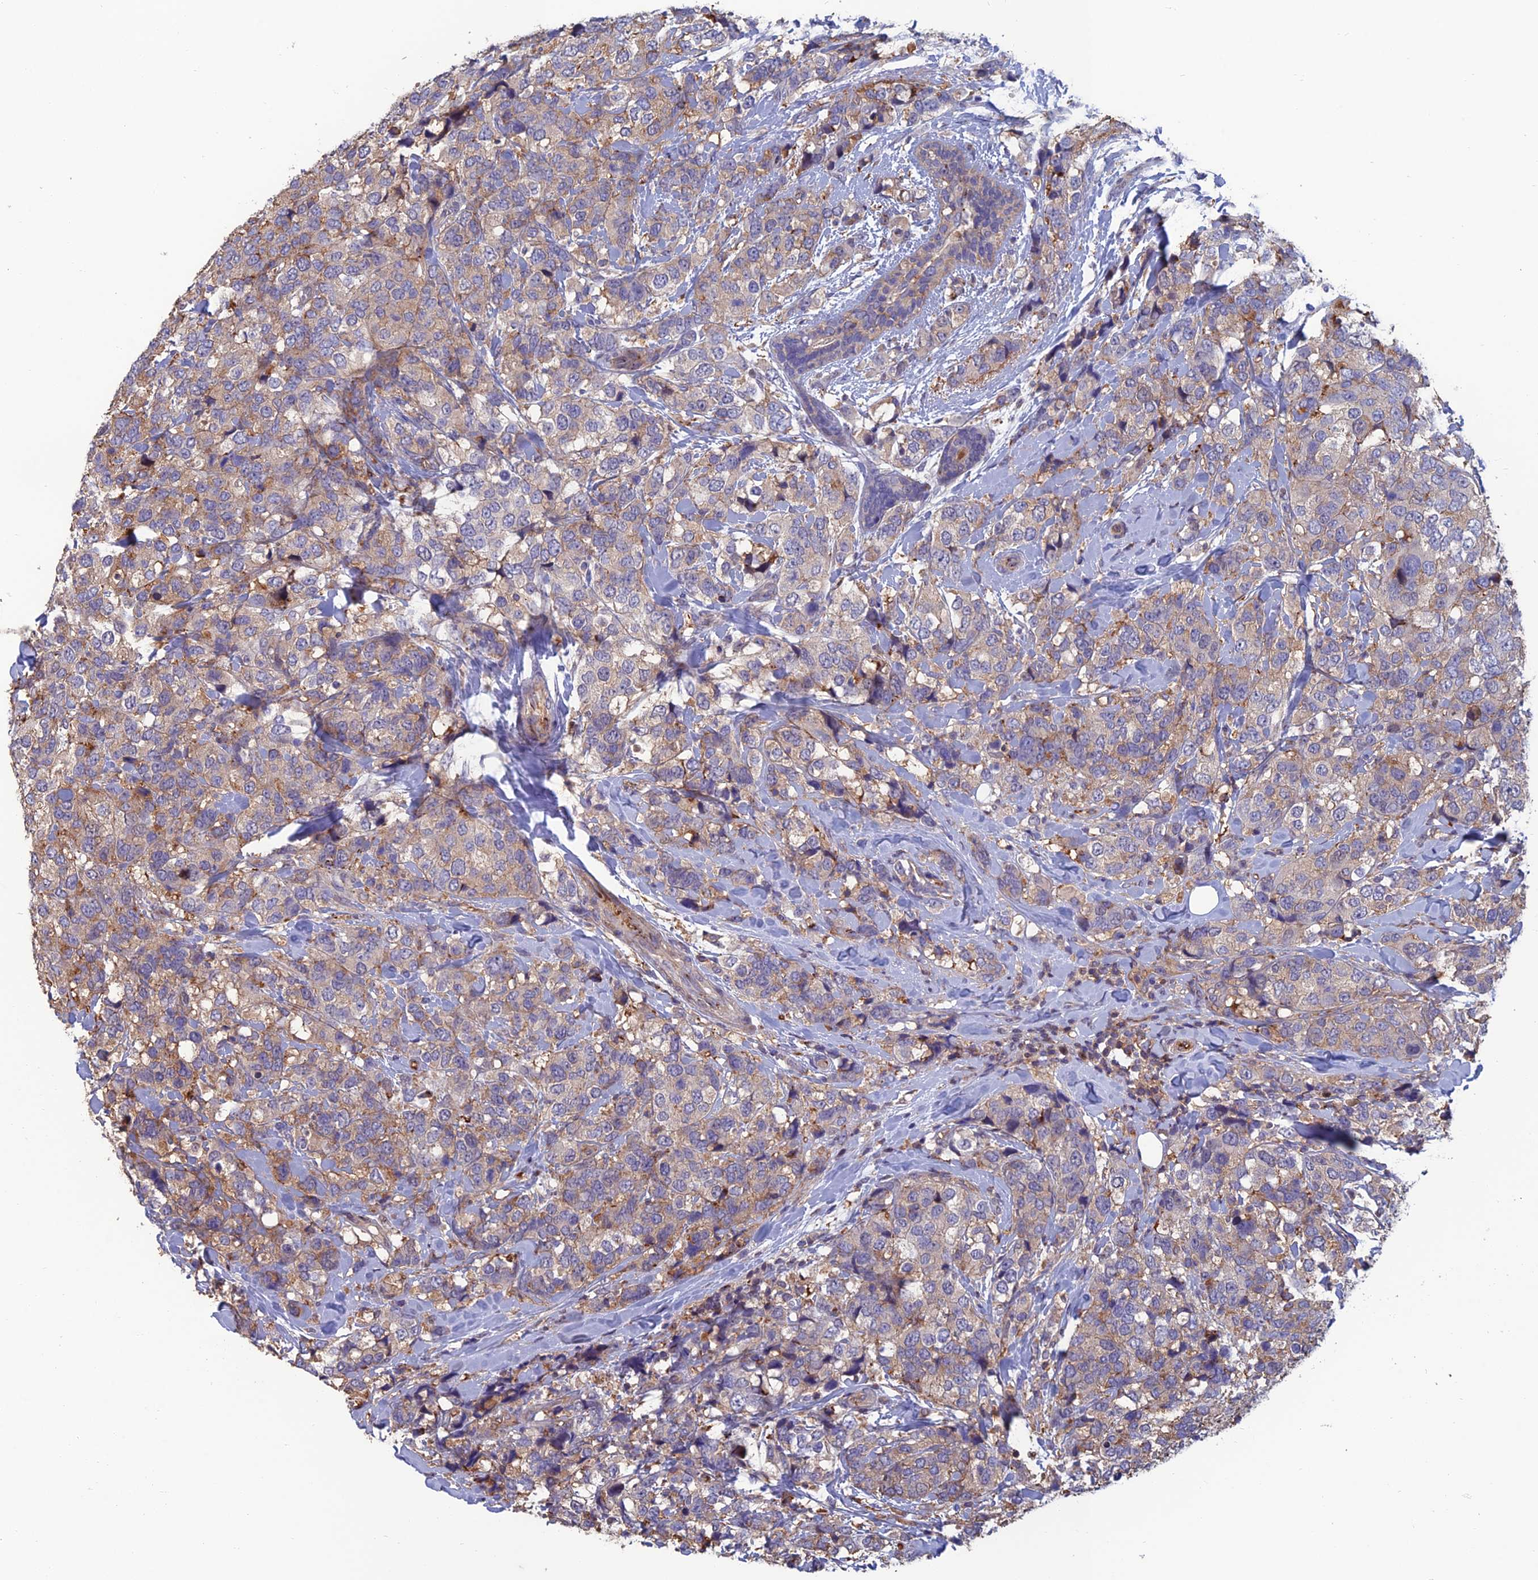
{"staining": {"intensity": "weak", "quantity": ">75%", "location": "cytoplasmic/membranous"}, "tissue": "breast cancer", "cell_type": "Tumor cells", "image_type": "cancer", "snomed": [{"axis": "morphology", "description": "Lobular carcinoma"}, {"axis": "topography", "description": "Breast"}], "caption": "Weak cytoplasmic/membranous positivity is present in about >75% of tumor cells in lobular carcinoma (breast). (DAB (3,3'-diaminobenzidine) IHC, brown staining for protein, blue staining for nuclei).", "gene": "C15orf62", "patient": {"sex": "female", "age": 59}}